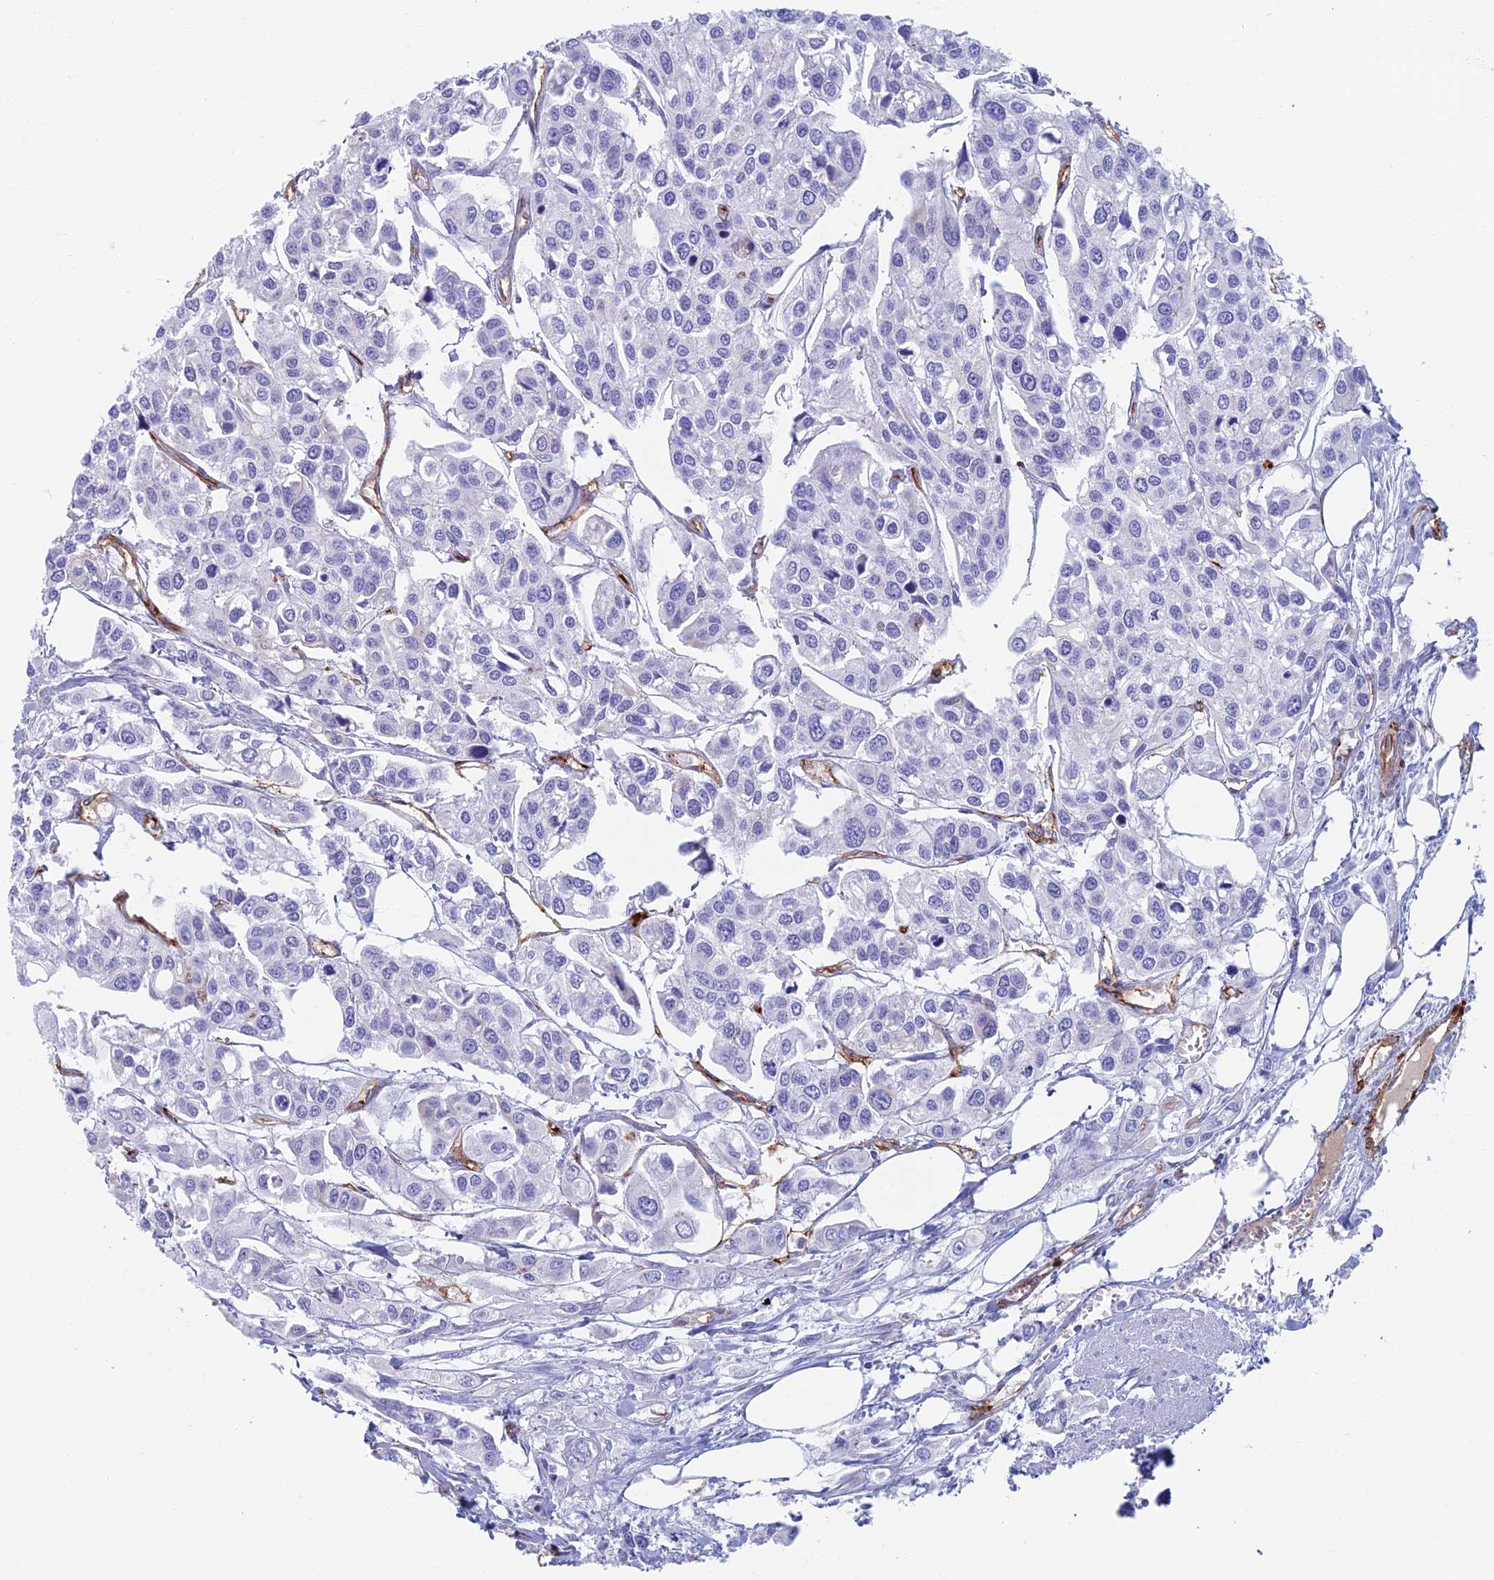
{"staining": {"intensity": "negative", "quantity": "none", "location": "none"}, "tissue": "urothelial cancer", "cell_type": "Tumor cells", "image_type": "cancer", "snomed": [{"axis": "morphology", "description": "Urothelial carcinoma, High grade"}, {"axis": "topography", "description": "Urinary bladder"}], "caption": "A histopathology image of urothelial carcinoma (high-grade) stained for a protein reveals no brown staining in tumor cells. (Immunohistochemistry, brightfield microscopy, high magnification).", "gene": "ETFRF1", "patient": {"sex": "male", "age": 67}}